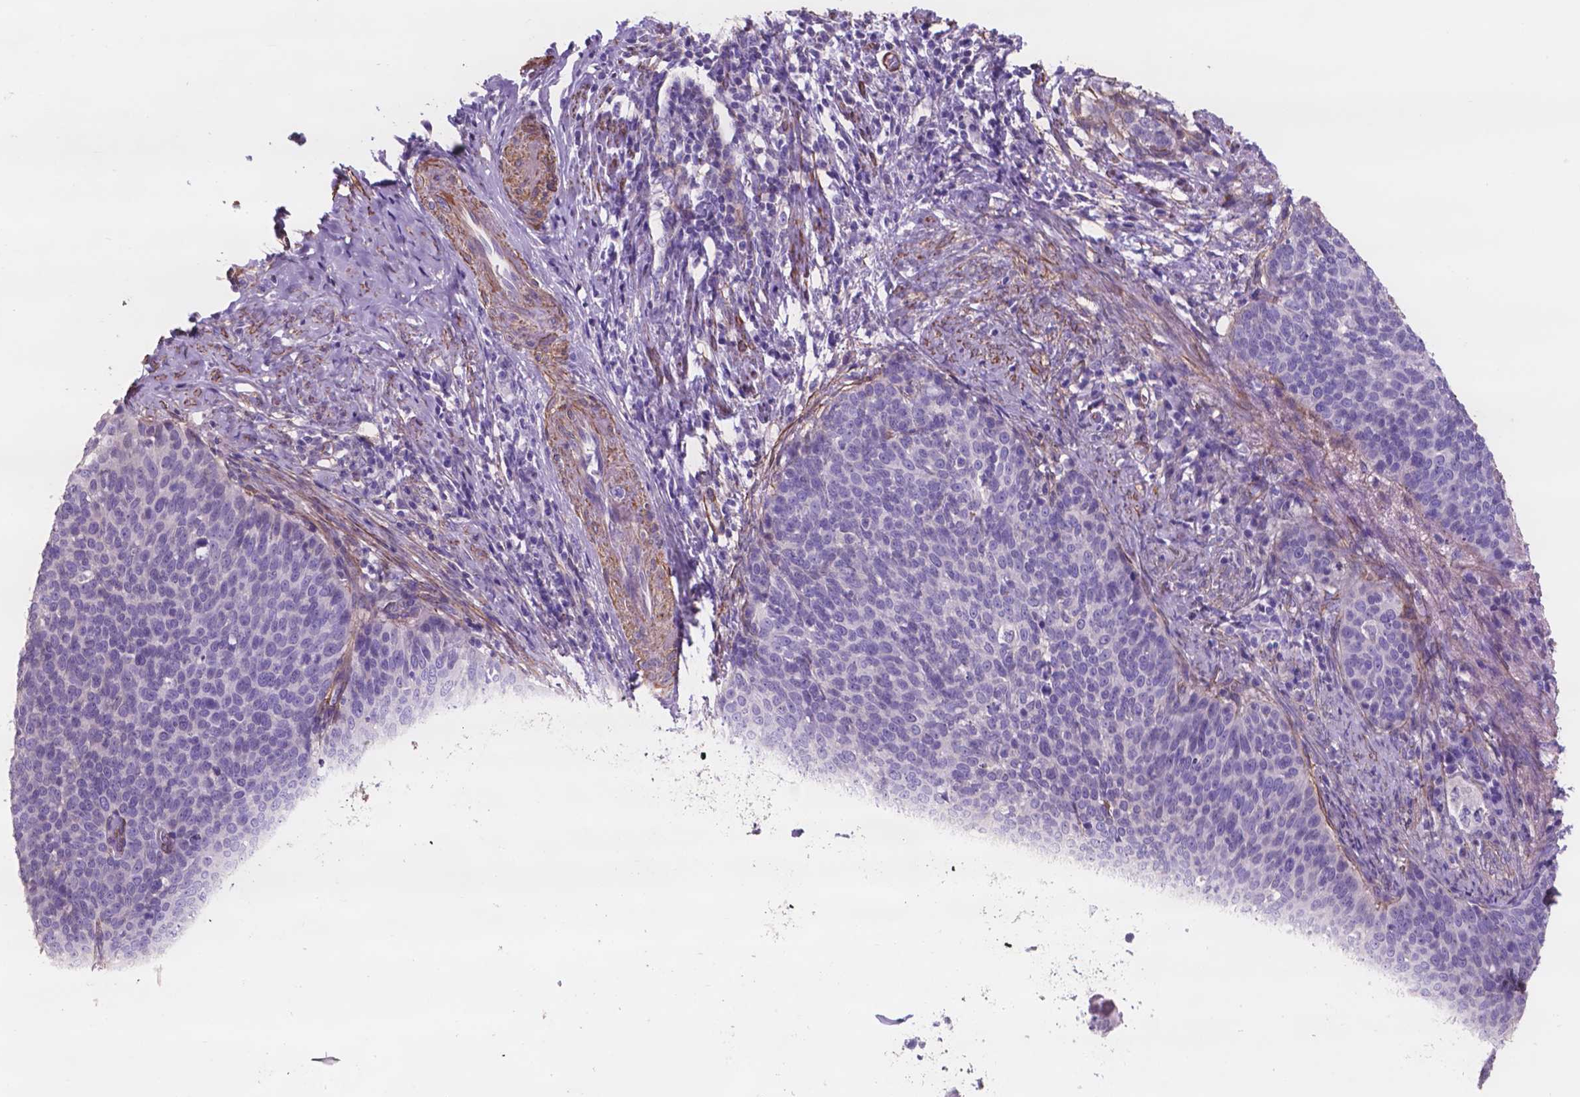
{"staining": {"intensity": "negative", "quantity": "none", "location": "none"}, "tissue": "cervical cancer", "cell_type": "Tumor cells", "image_type": "cancer", "snomed": [{"axis": "morphology", "description": "Normal tissue, NOS"}, {"axis": "morphology", "description": "Squamous cell carcinoma, NOS"}, {"axis": "topography", "description": "Cervix"}], "caption": "Immunohistochemistry photomicrograph of neoplastic tissue: cervical squamous cell carcinoma stained with DAB (3,3'-diaminobenzidine) shows no significant protein positivity in tumor cells.", "gene": "TOR2A", "patient": {"sex": "female", "age": 39}}